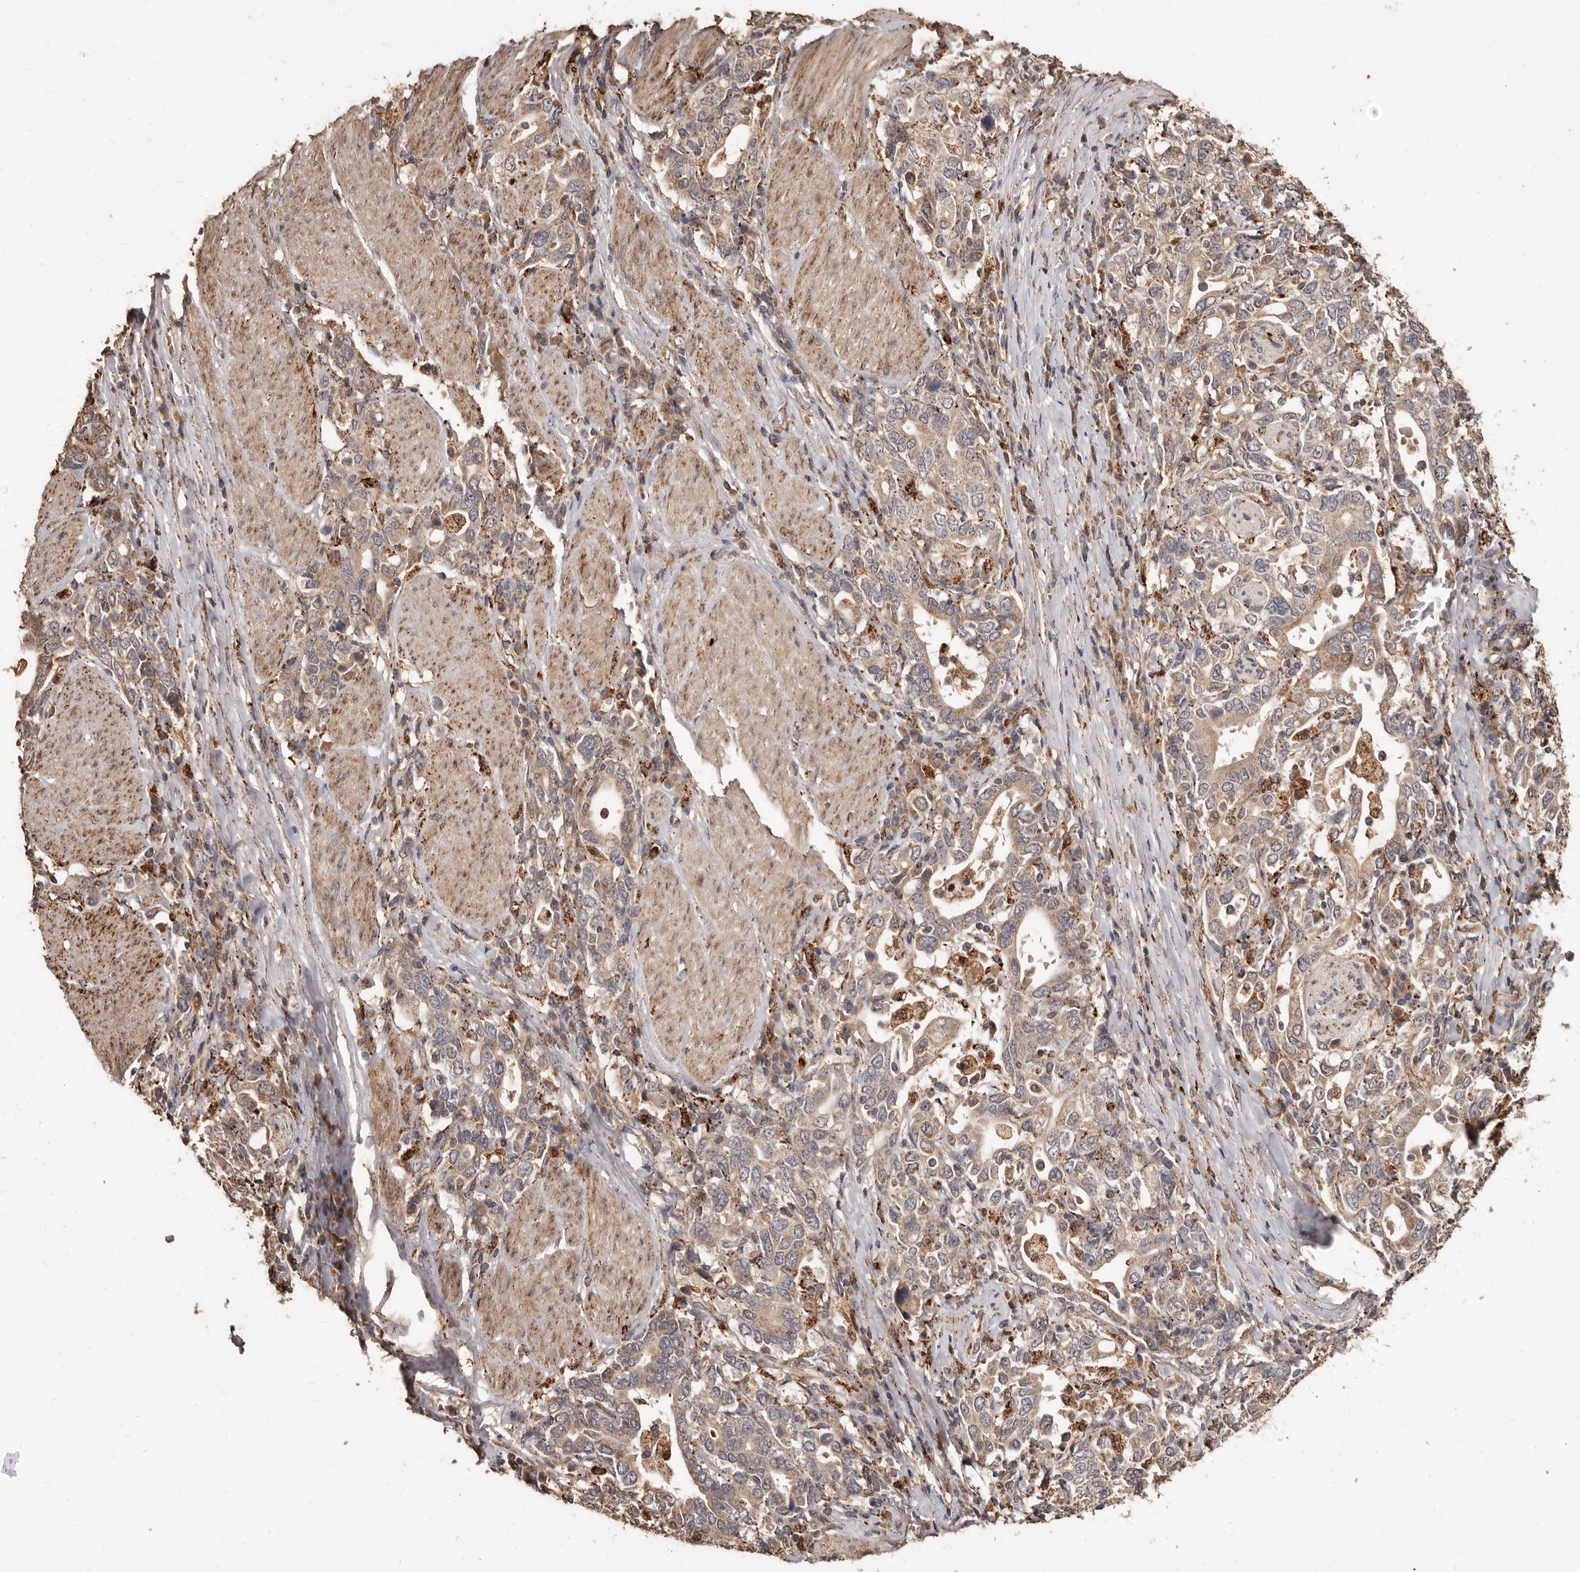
{"staining": {"intensity": "weak", "quantity": ">75%", "location": "cytoplasmic/membranous"}, "tissue": "stomach cancer", "cell_type": "Tumor cells", "image_type": "cancer", "snomed": [{"axis": "morphology", "description": "Adenocarcinoma, NOS"}, {"axis": "topography", "description": "Stomach, upper"}], "caption": "Weak cytoplasmic/membranous positivity is appreciated in about >75% of tumor cells in stomach cancer (adenocarcinoma).", "gene": "AKAP7", "patient": {"sex": "male", "age": 62}}